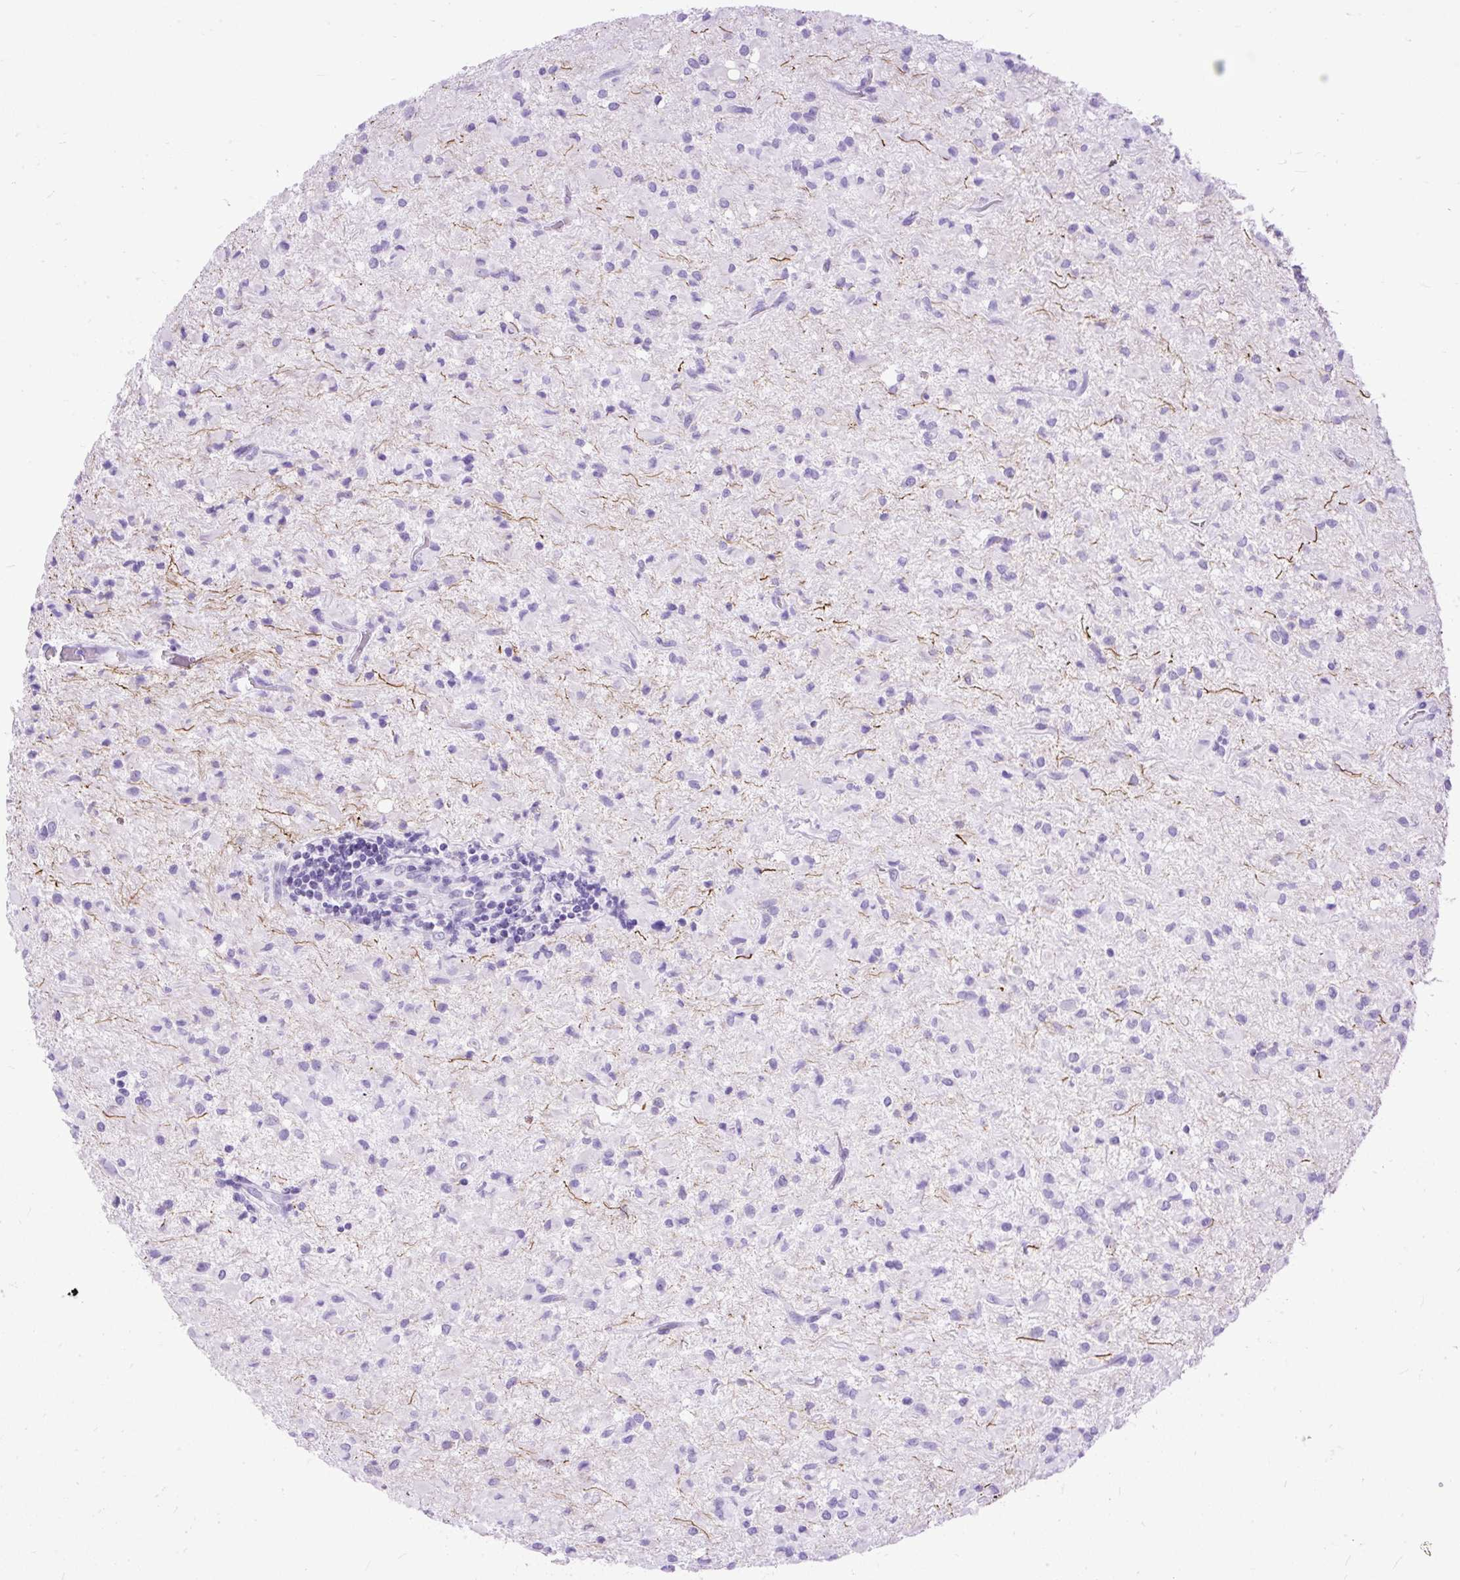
{"staining": {"intensity": "negative", "quantity": "none", "location": "none"}, "tissue": "glioma", "cell_type": "Tumor cells", "image_type": "cancer", "snomed": [{"axis": "morphology", "description": "Glioma, malignant, Low grade"}, {"axis": "topography", "description": "Brain"}], "caption": "Glioma stained for a protein using IHC exhibits no expression tumor cells.", "gene": "ZNF256", "patient": {"sex": "female", "age": 33}}